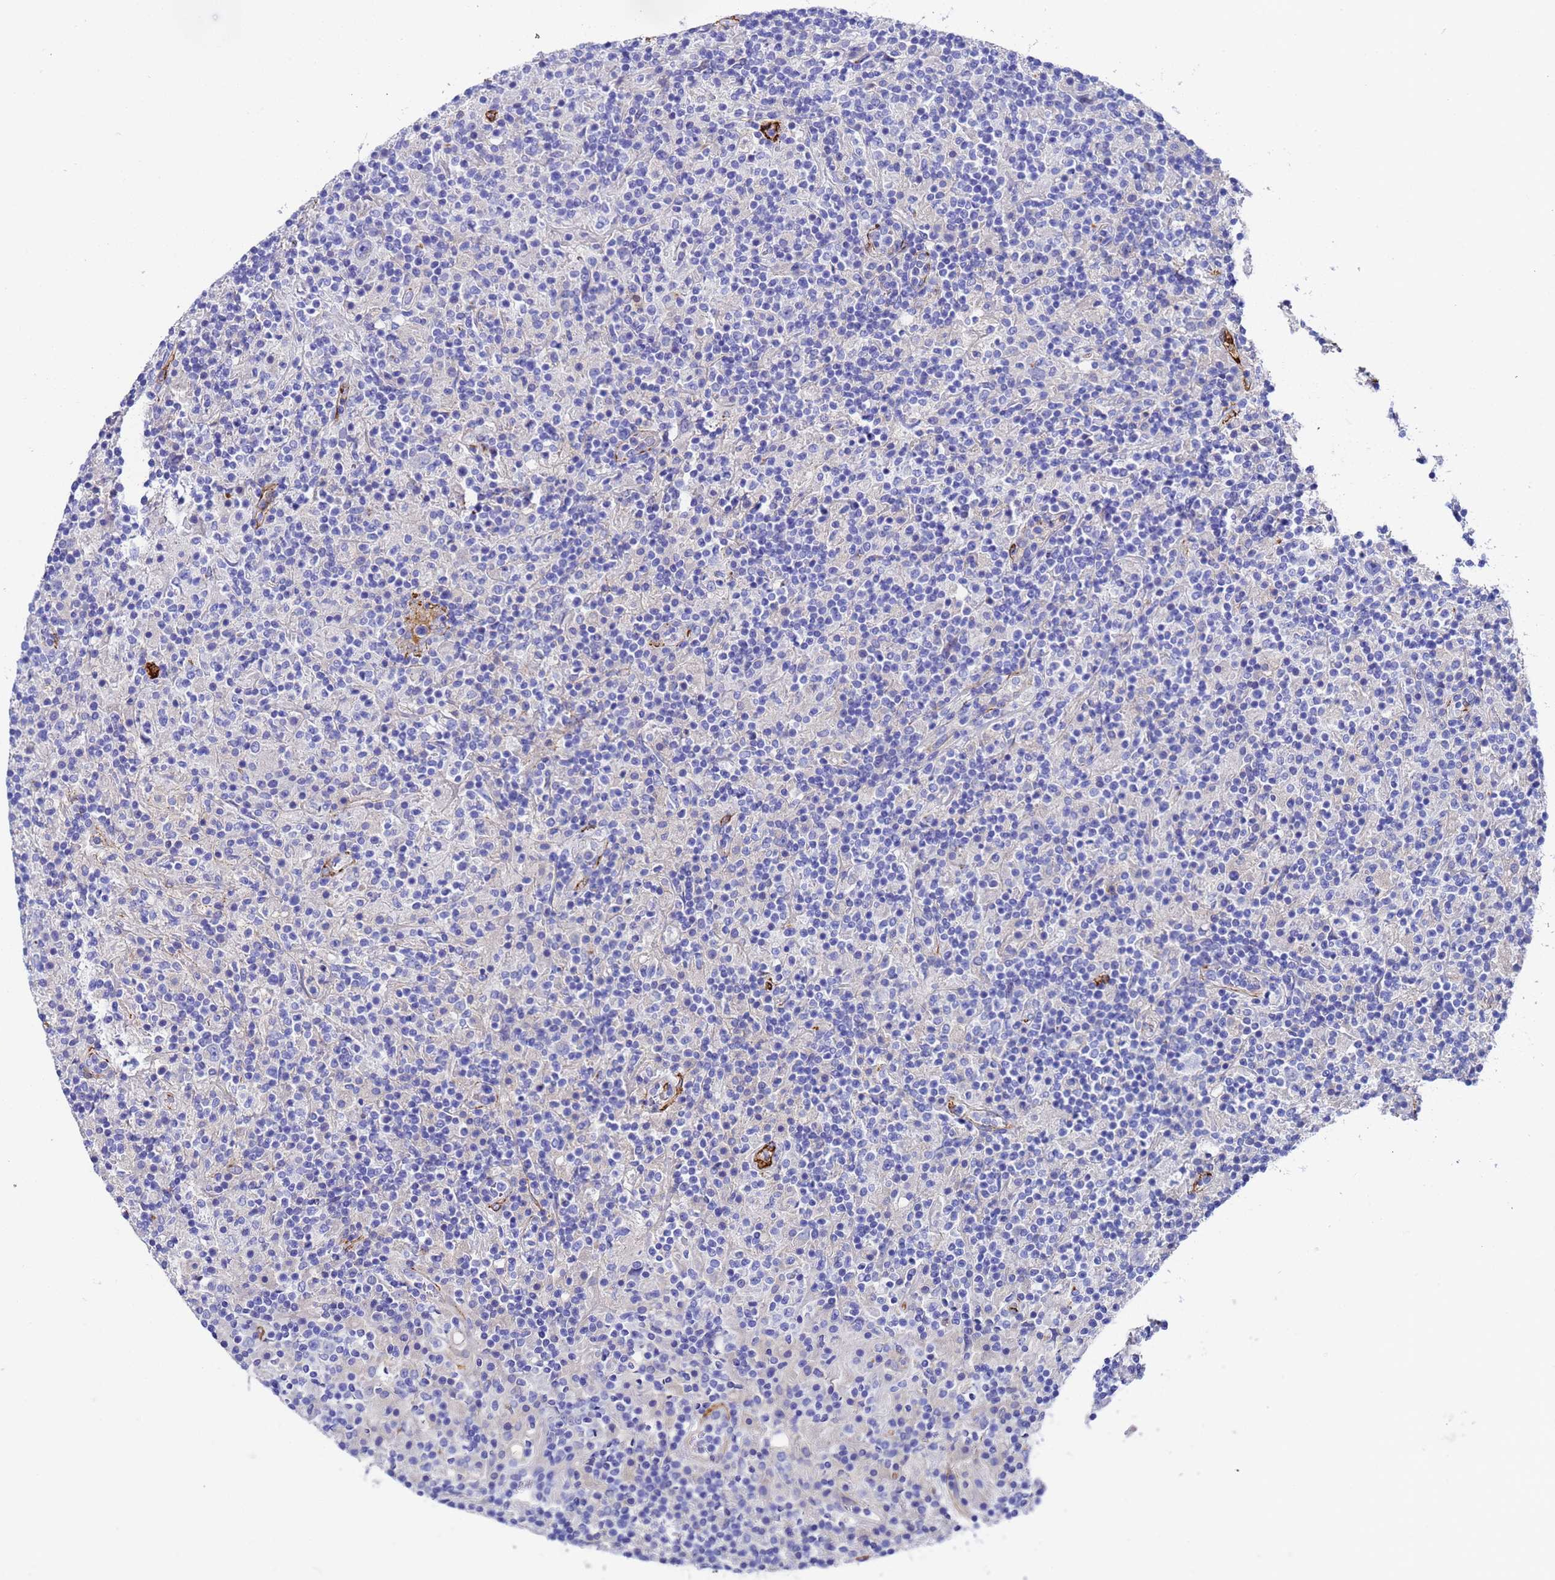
{"staining": {"intensity": "negative", "quantity": "none", "location": "none"}, "tissue": "lymphoma", "cell_type": "Tumor cells", "image_type": "cancer", "snomed": [{"axis": "morphology", "description": "Hodgkin's disease, NOS"}, {"axis": "topography", "description": "Lymph node"}], "caption": "Immunohistochemistry of human lymphoma exhibits no expression in tumor cells.", "gene": "ADIPOQ", "patient": {"sex": "male", "age": 70}}